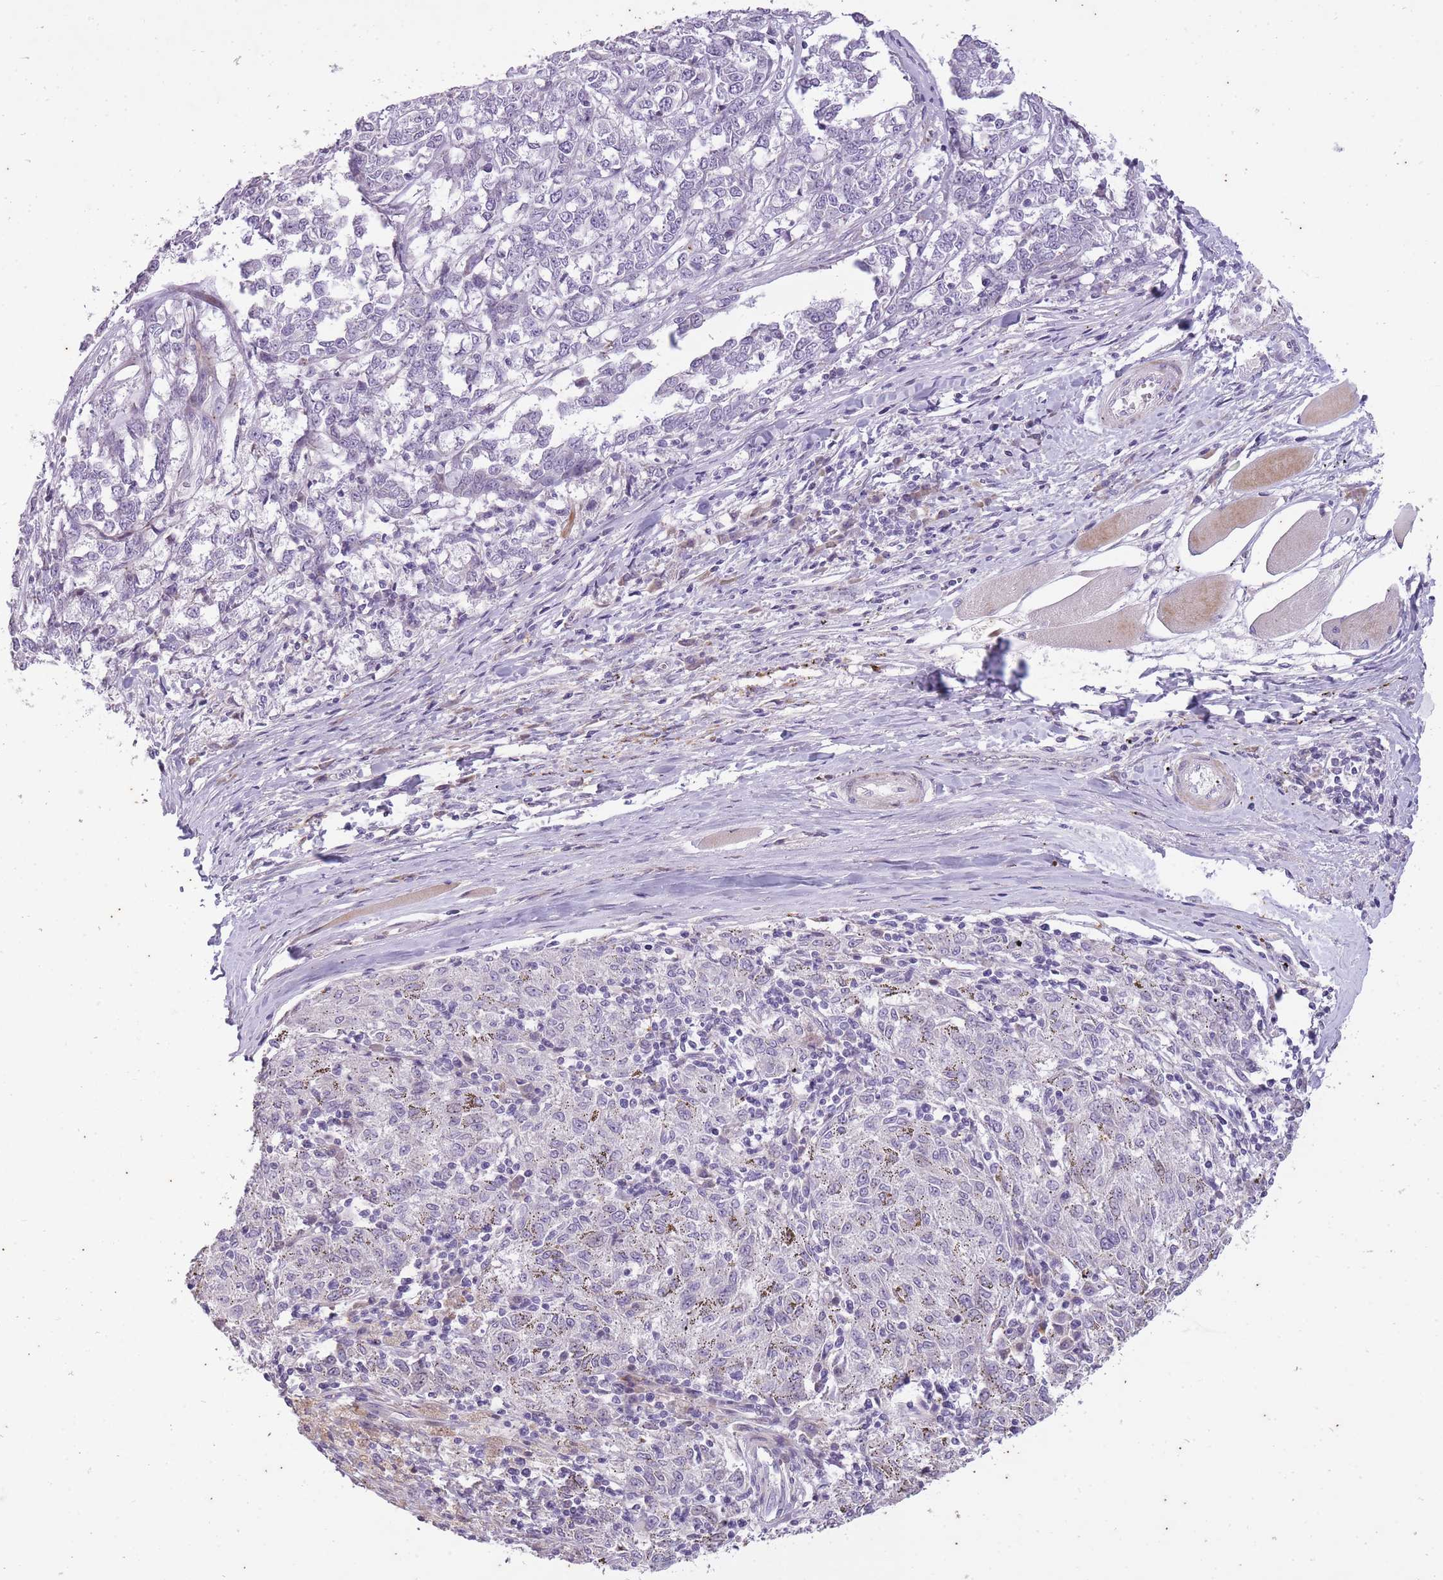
{"staining": {"intensity": "negative", "quantity": "none", "location": "none"}, "tissue": "melanoma", "cell_type": "Tumor cells", "image_type": "cancer", "snomed": [{"axis": "morphology", "description": "Malignant melanoma, NOS"}, {"axis": "topography", "description": "Skin"}], "caption": "A high-resolution histopathology image shows immunohistochemistry staining of melanoma, which demonstrates no significant expression in tumor cells.", "gene": "CNTNAP3", "patient": {"sex": "female", "age": 72}}